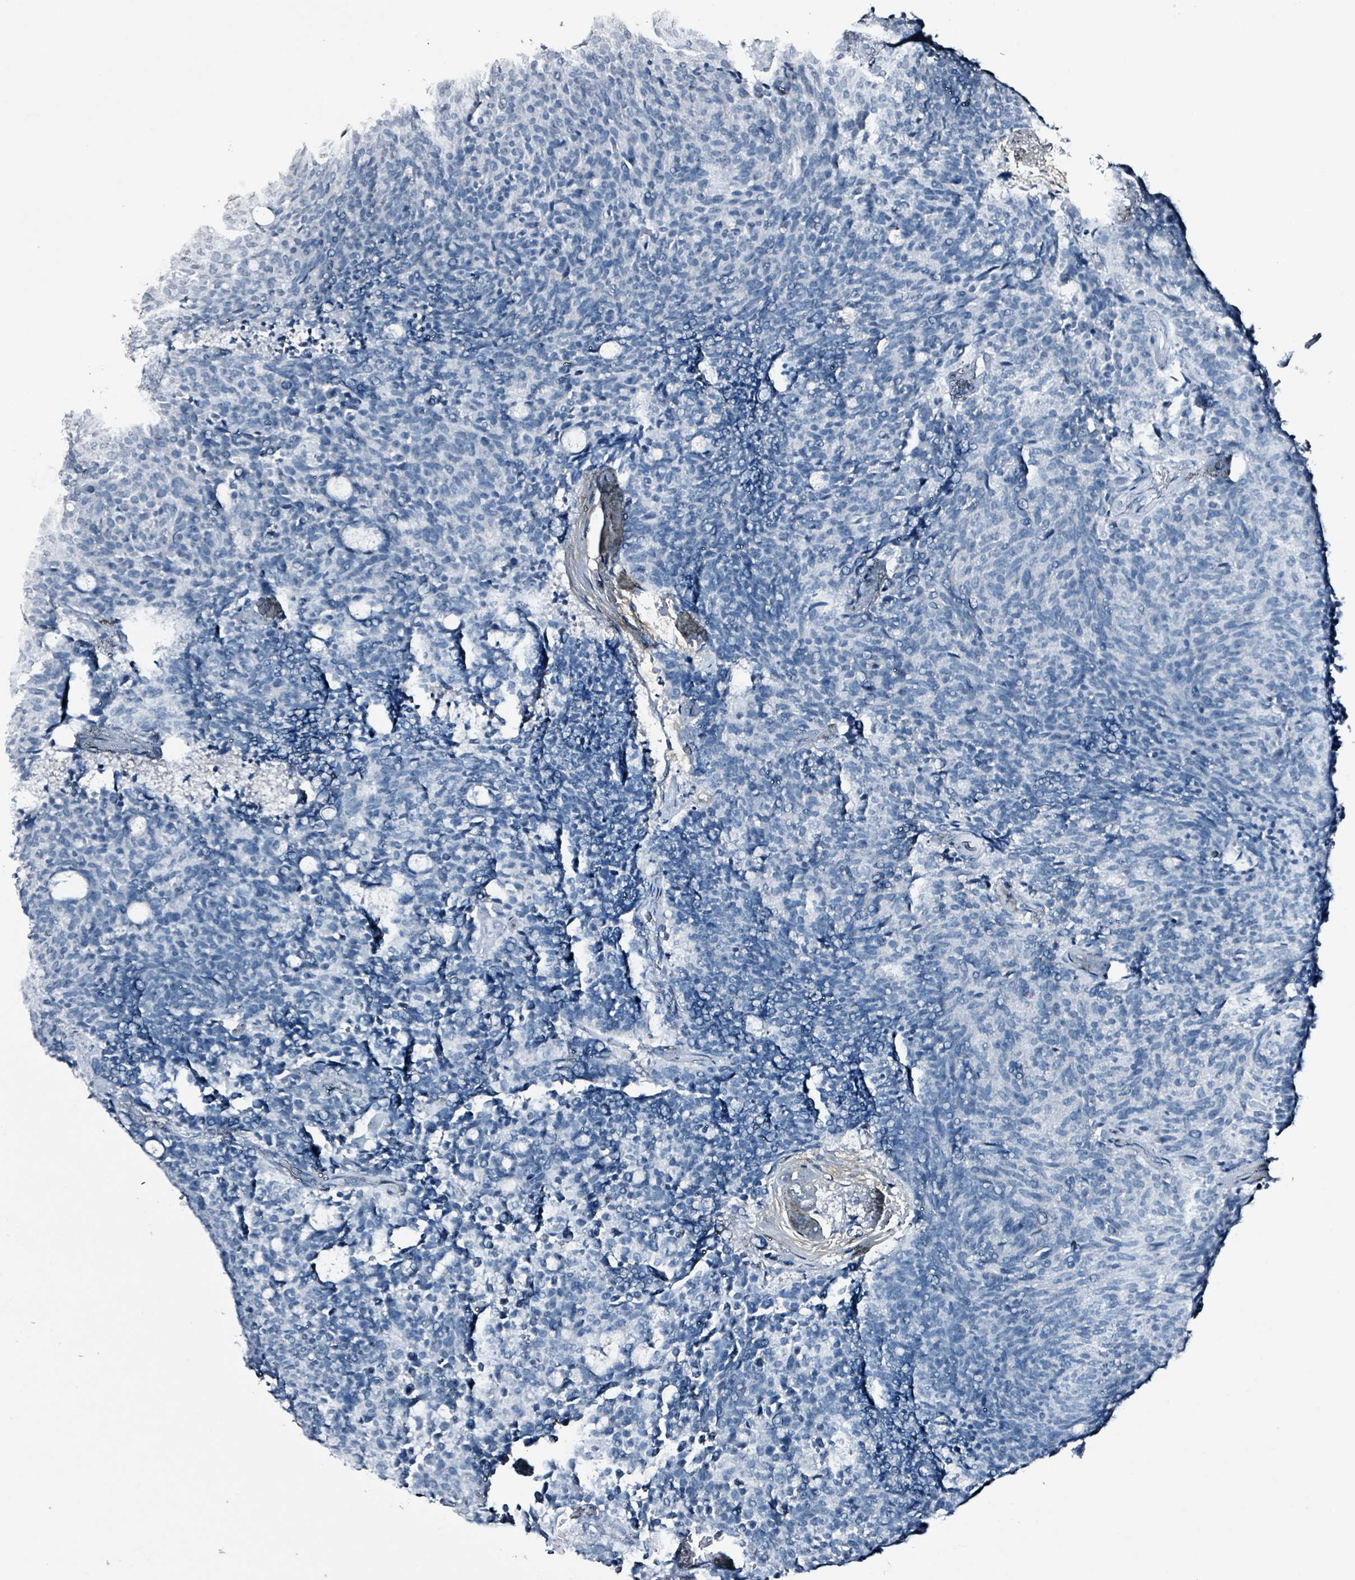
{"staining": {"intensity": "negative", "quantity": "none", "location": "none"}, "tissue": "carcinoid", "cell_type": "Tumor cells", "image_type": "cancer", "snomed": [{"axis": "morphology", "description": "Carcinoid, malignant, NOS"}, {"axis": "topography", "description": "Pancreas"}], "caption": "Tumor cells are negative for brown protein staining in carcinoid (malignant). Brightfield microscopy of IHC stained with DAB (3,3'-diaminobenzidine) (brown) and hematoxylin (blue), captured at high magnification.", "gene": "CA9", "patient": {"sex": "female", "age": 54}}